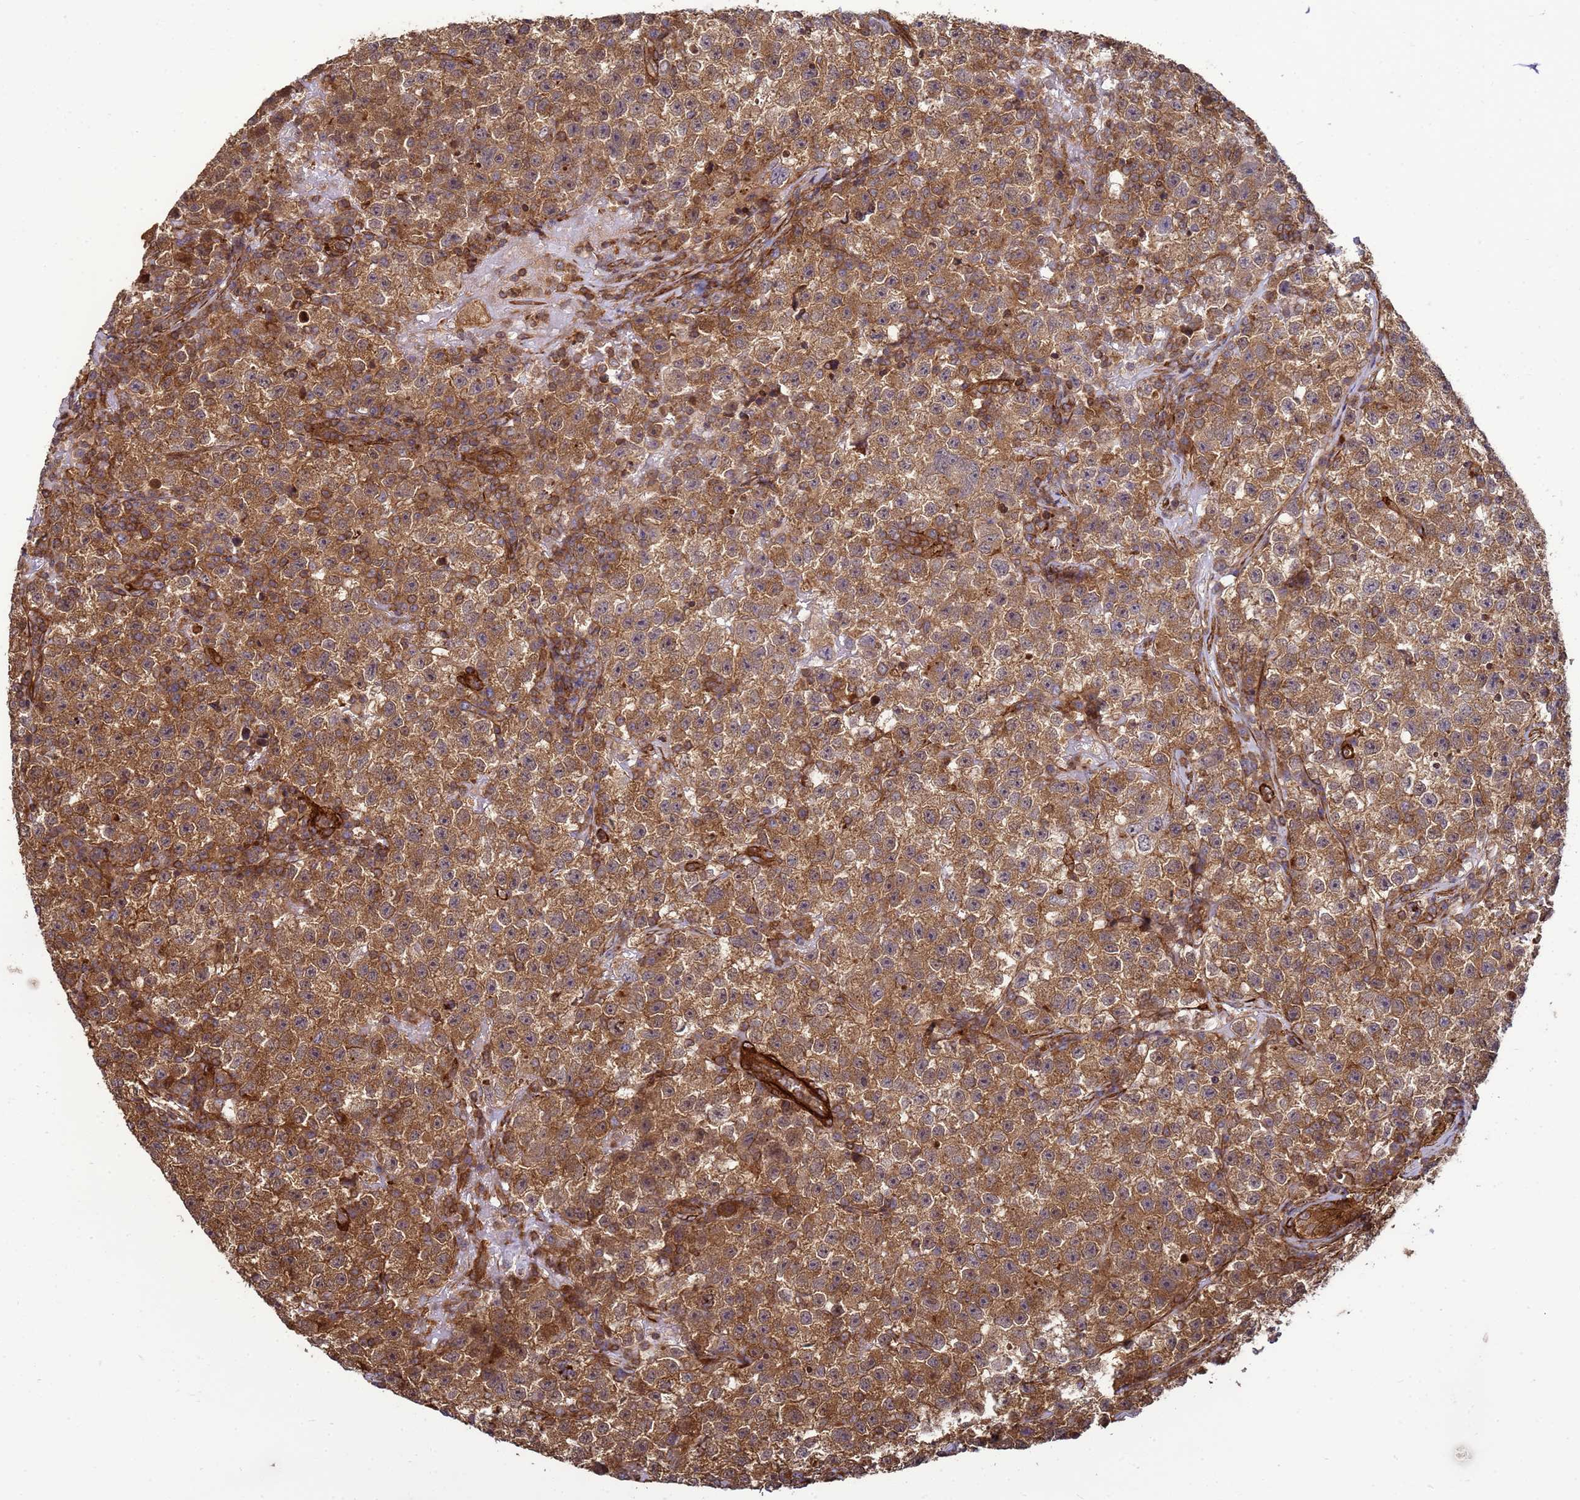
{"staining": {"intensity": "moderate", "quantity": ">75%", "location": "cytoplasmic/membranous"}, "tissue": "testis cancer", "cell_type": "Tumor cells", "image_type": "cancer", "snomed": [{"axis": "morphology", "description": "Seminoma, NOS"}, {"axis": "topography", "description": "Testis"}], "caption": "Protein staining of testis cancer (seminoma) tissue exhibits moderate cytoplasmic/membranous expression in about >75% of tumor cells.", "gene": "CNOT1", "patient": {"sex": "male", "age": 22}}